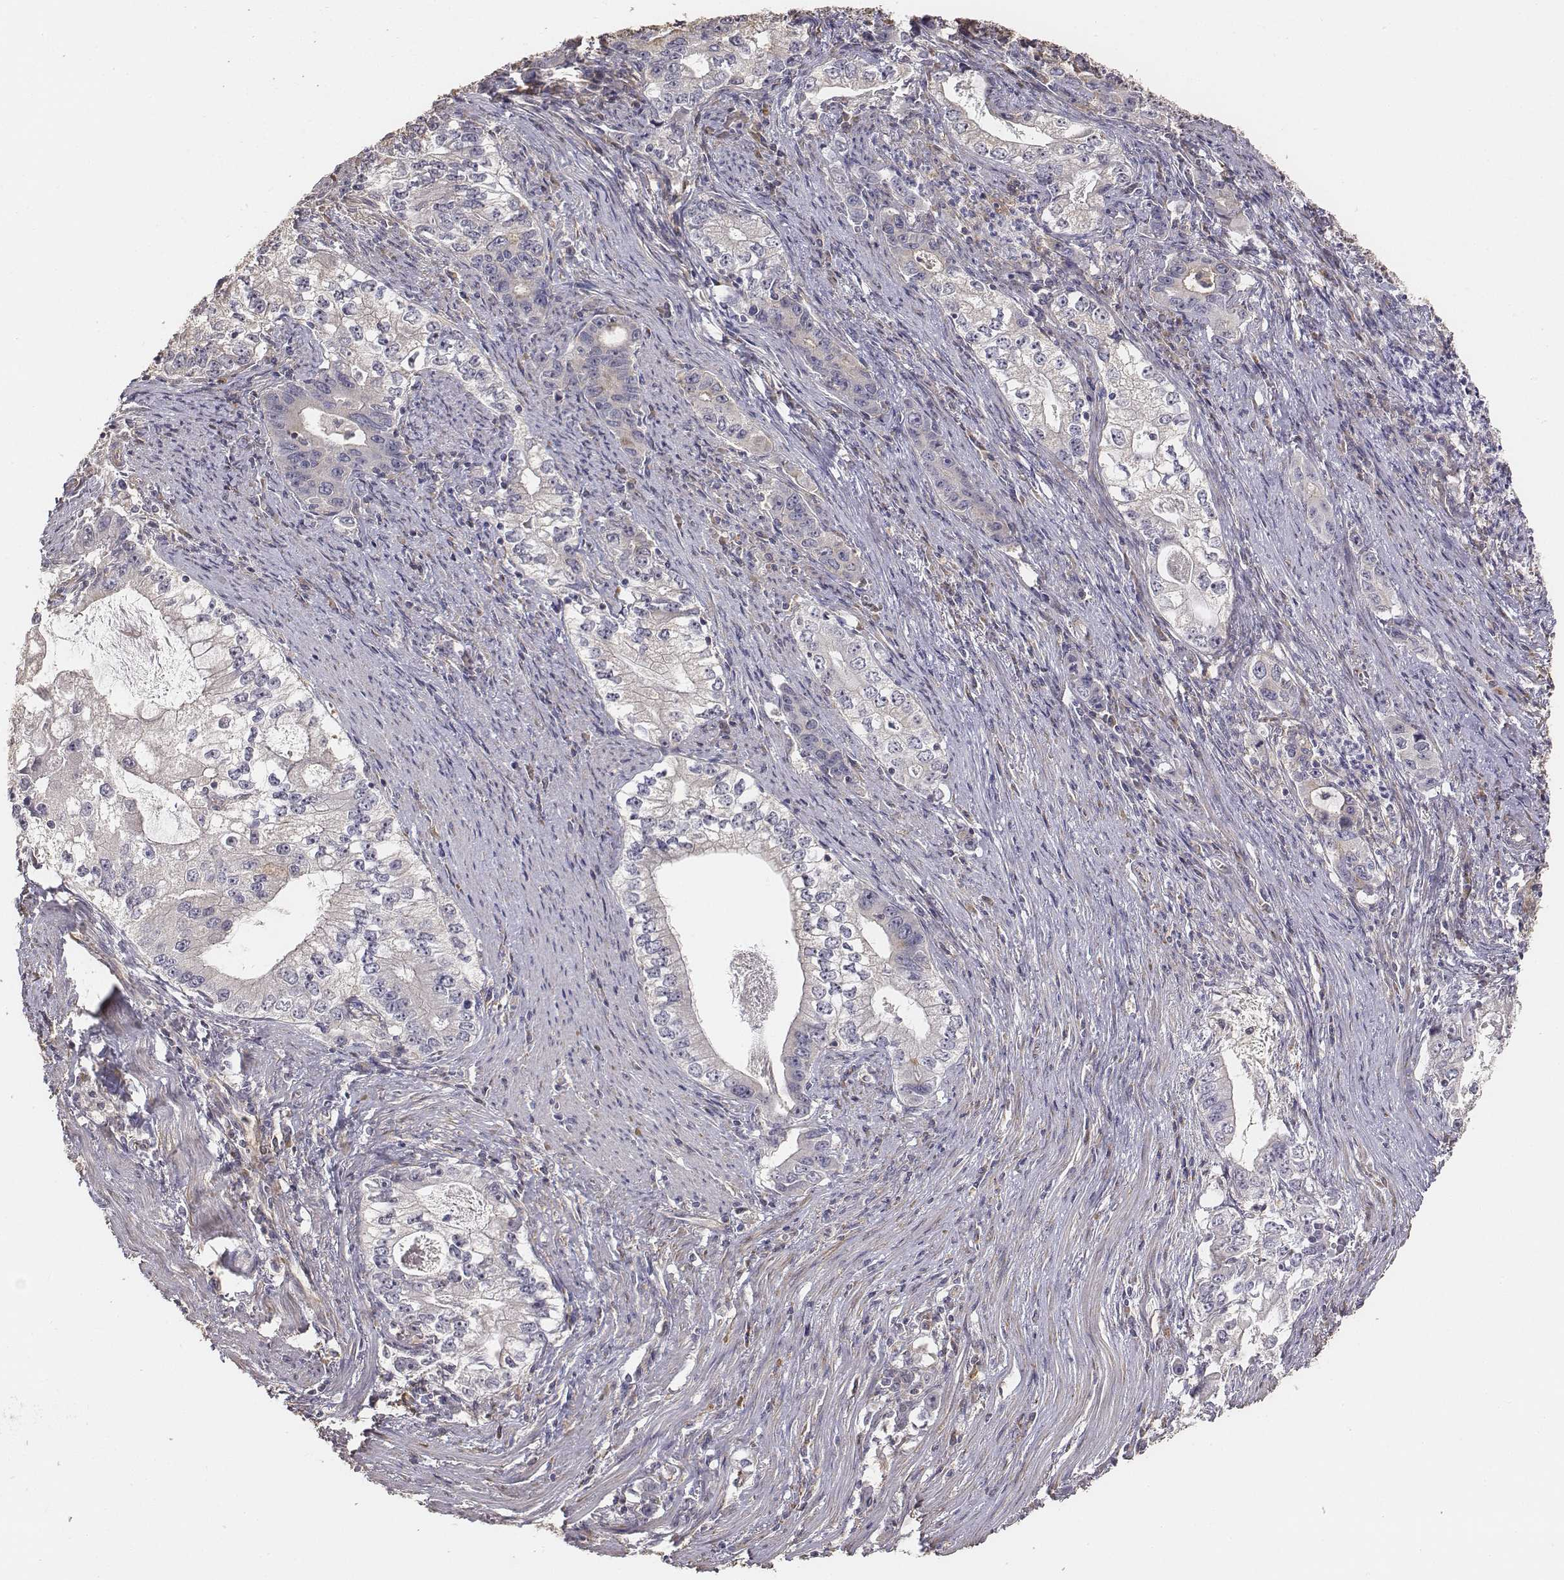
{"staining": {"intensity": "negative", "quantity": "none", "location": "none"}, "tissue": "stomach cancer", "cell_type": "Tumor cells", "image_type": "cancer", "snomed": [{"axis": "morphology", "description": "Adenocarcinoma, NOS"}, {"axis": "topography", "description": "Stomach, lower"}], "caption": "Stomach cancer (adenocarcinoma) was stained to show a protein in brown. There is no significant staining in tumor cells. (Stains: DAB immunohistochemistry (IHC) with hematoxylin counter stain, Microscopy: brightfield microscopy at high magnification).", "gene": "AP1B1", "patient": {"sex": "female", "age": 72}}